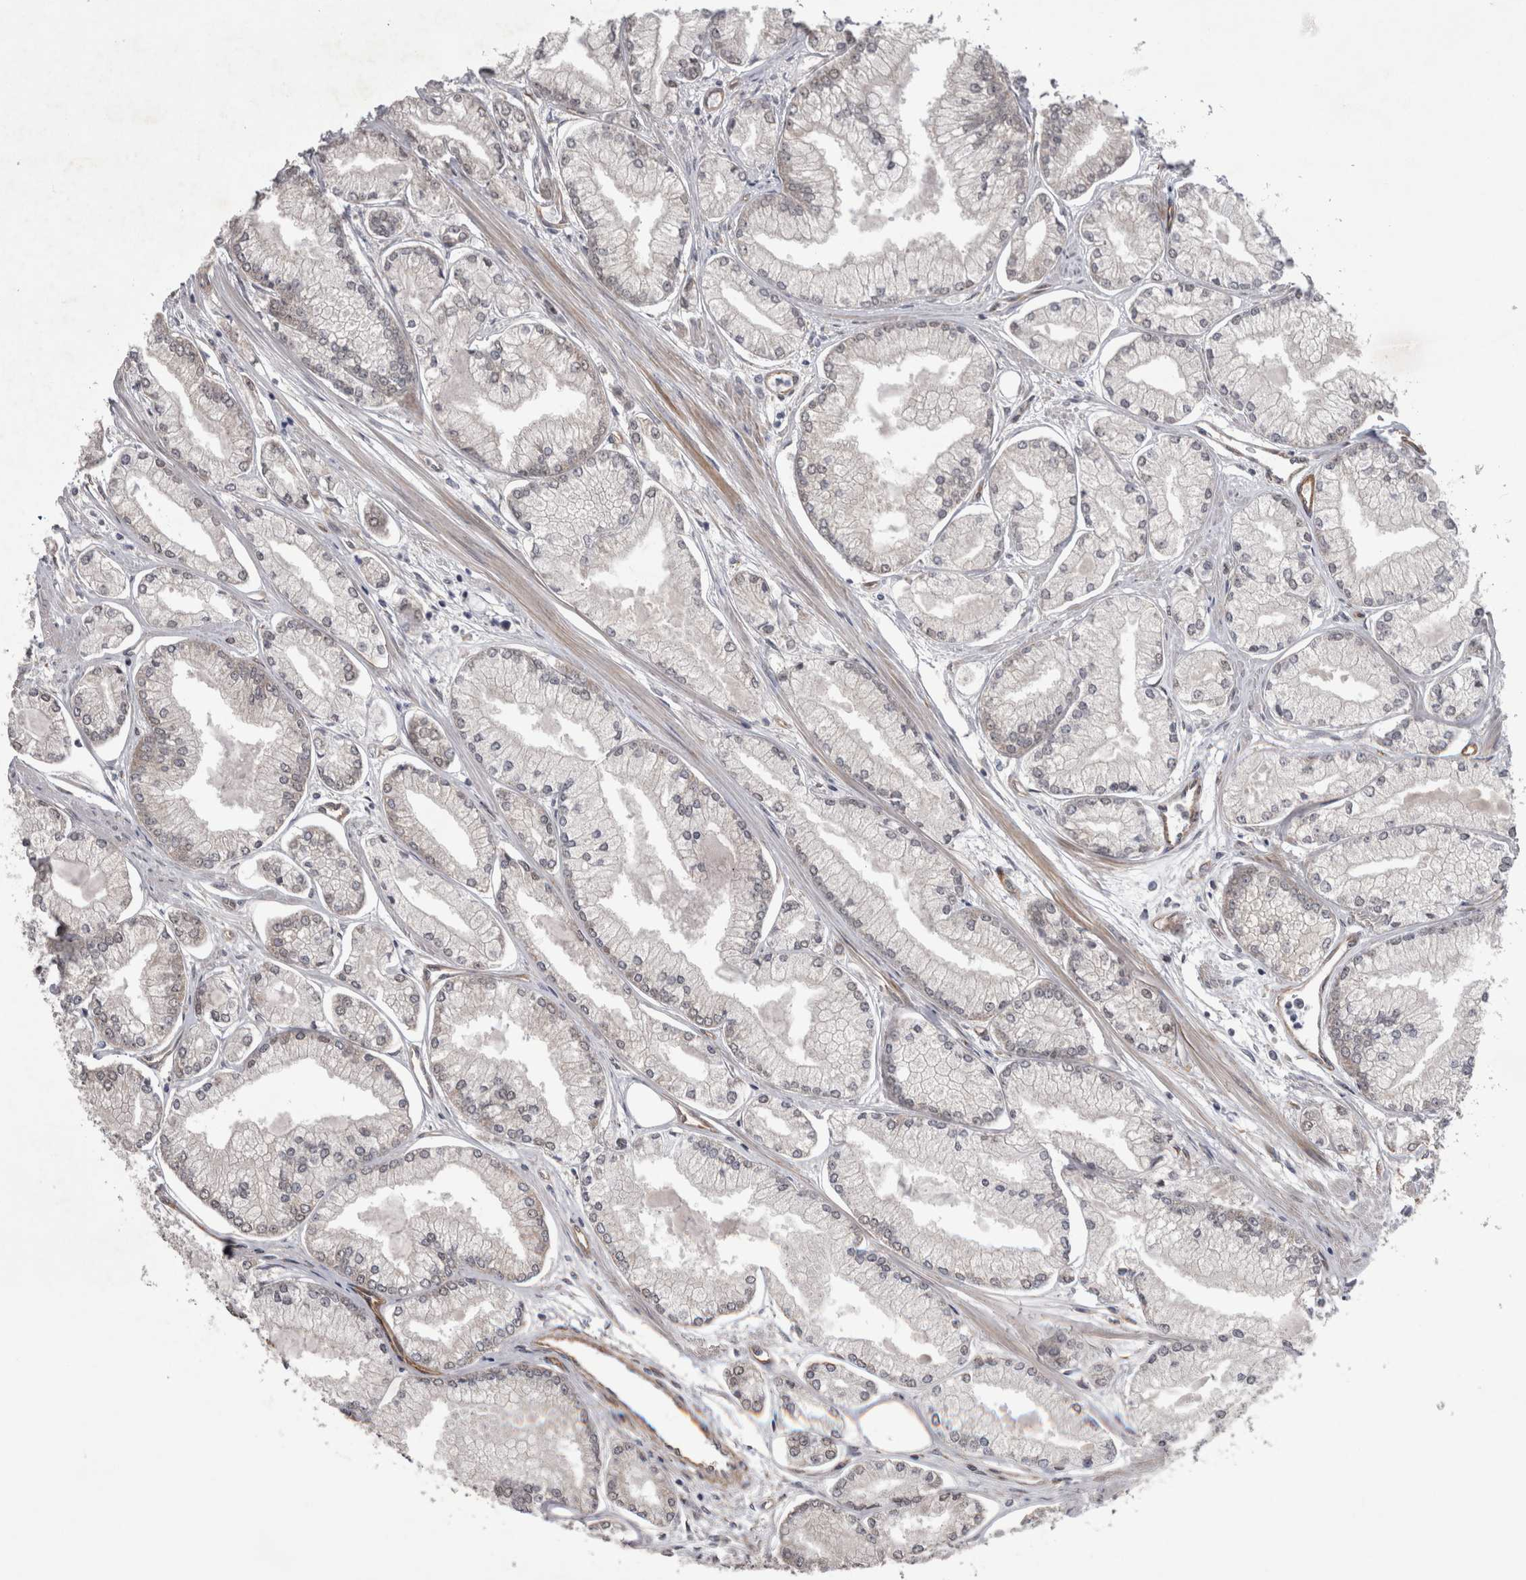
{"staining": {"intensity": "negative", "quantity": "none", "location": "none"}, "tissue": "prostate cancer", "cell_type": "Tumor cells", "image_type": "cancer", "snomed": [{"axis": "morphology", "description": "Adenocarcinoma, Low grade"}, {"axis": "topography", "description": "Prostate"}], "caption": "High magnification brightfield microscopy of prostate low-grade adenocarcinoma stained with DAB (3,3'-diaminobenzidine) (brown) and counterstained with hematoxylin (blue): tumor cells show no significant staining. (DAB IHC, high magnification).", "gene": "DDX6", "patient": {"sex": "male", "age": 52}}